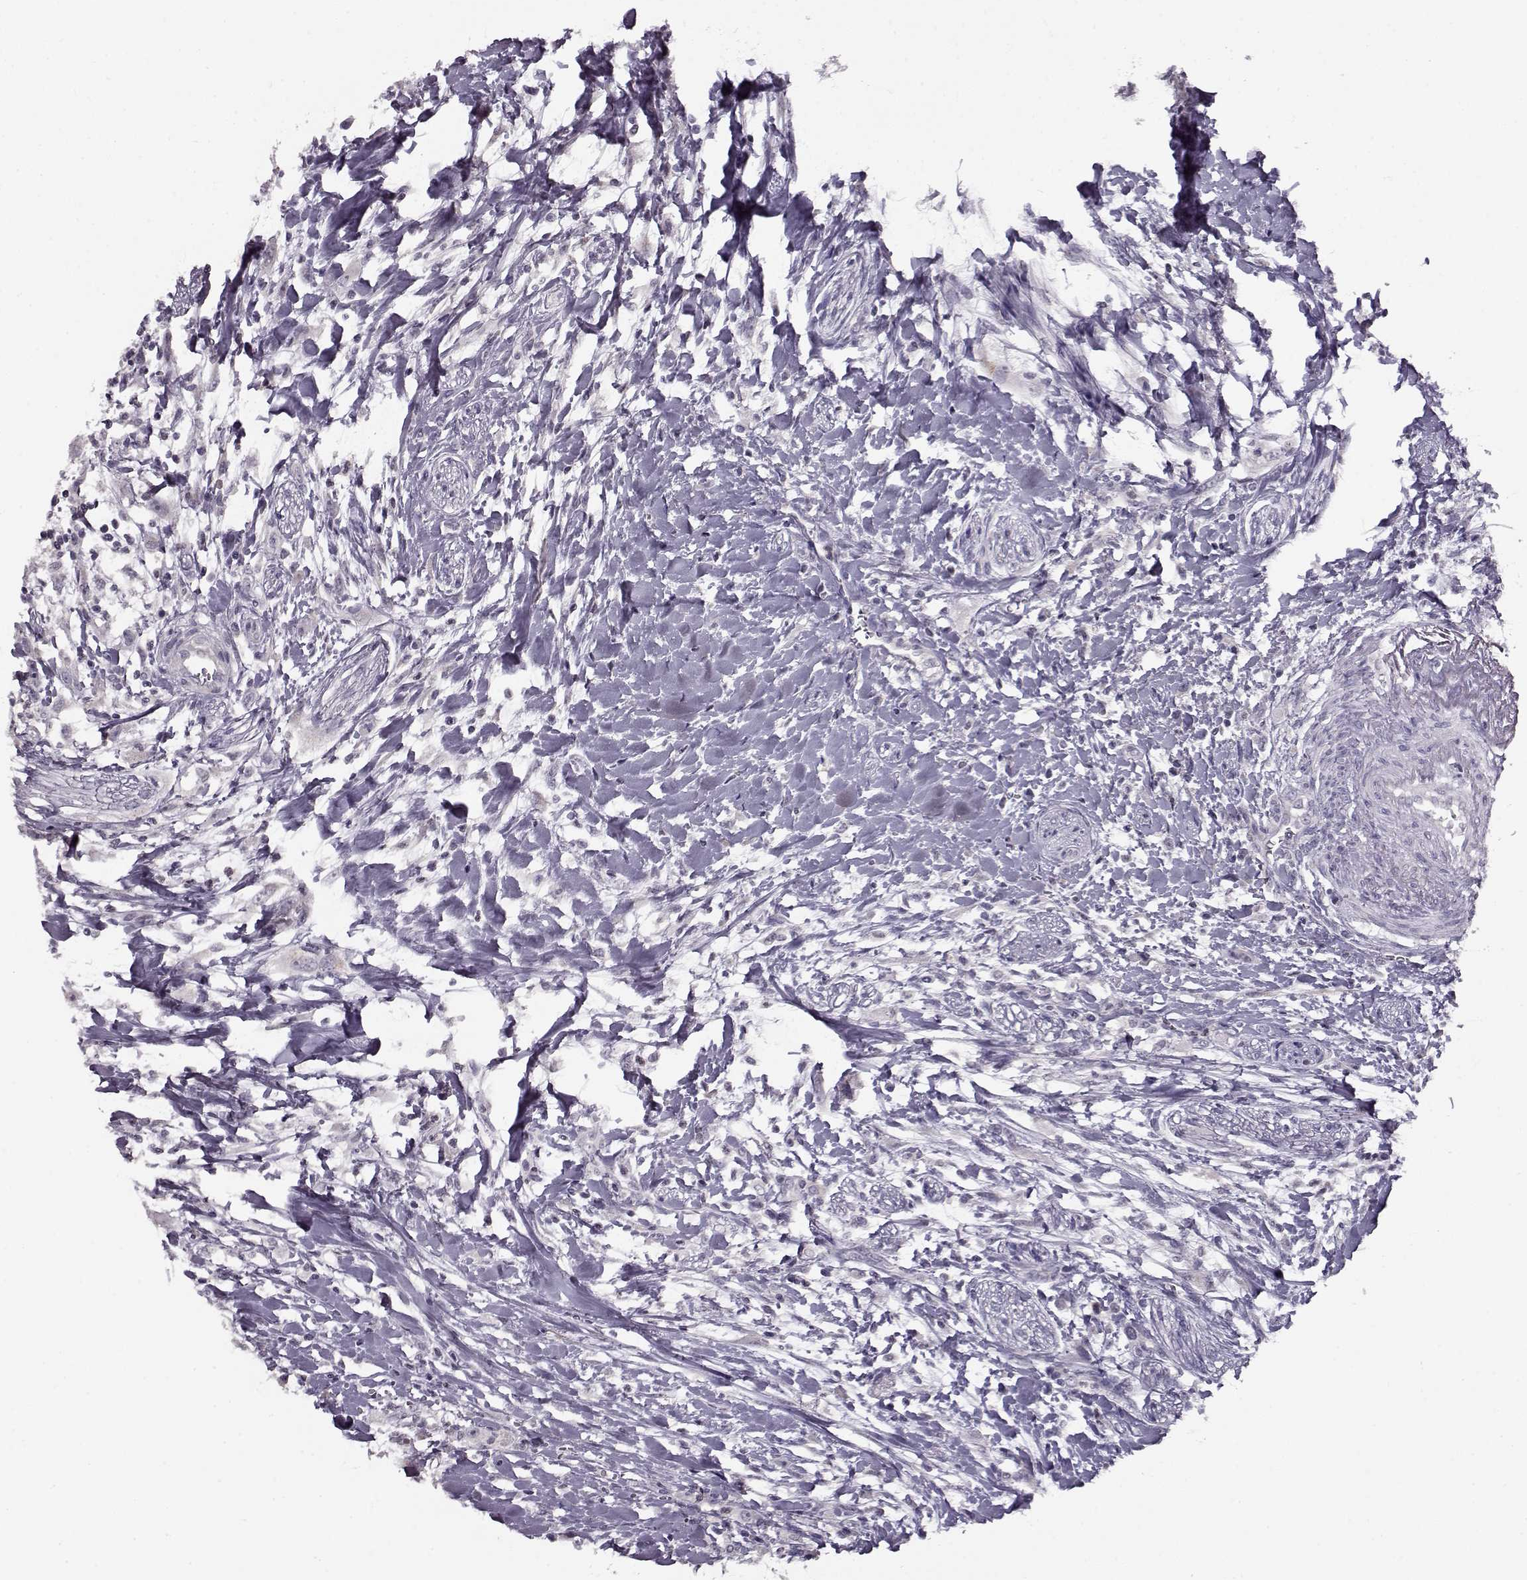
{"staining": {"intensity": "negative", "quantity": "none", "location": "none"}, "tissue": "head and neck cancer", "cell_type": "Tumor cells", "image_type": "cancer", "snomed": [{"axis": "morphology", "description": "Squamous cell carcinoma, NOS"}, {"axis": "morphology", "description": "Squamous cell carcinoma, metastatic, NOS"}, {"axis": "topography", "description": "Oral tissue"}, {"axis": "topography", "description": "Head-Neck"}], "caption": "Head and neck cancer (squamous cell carcinoma) was stained to show a protein in brown. There is no significant positivity in tumor cells.", "gene": "RP1L1", "patient": {"sex": "female", "age": 85}}